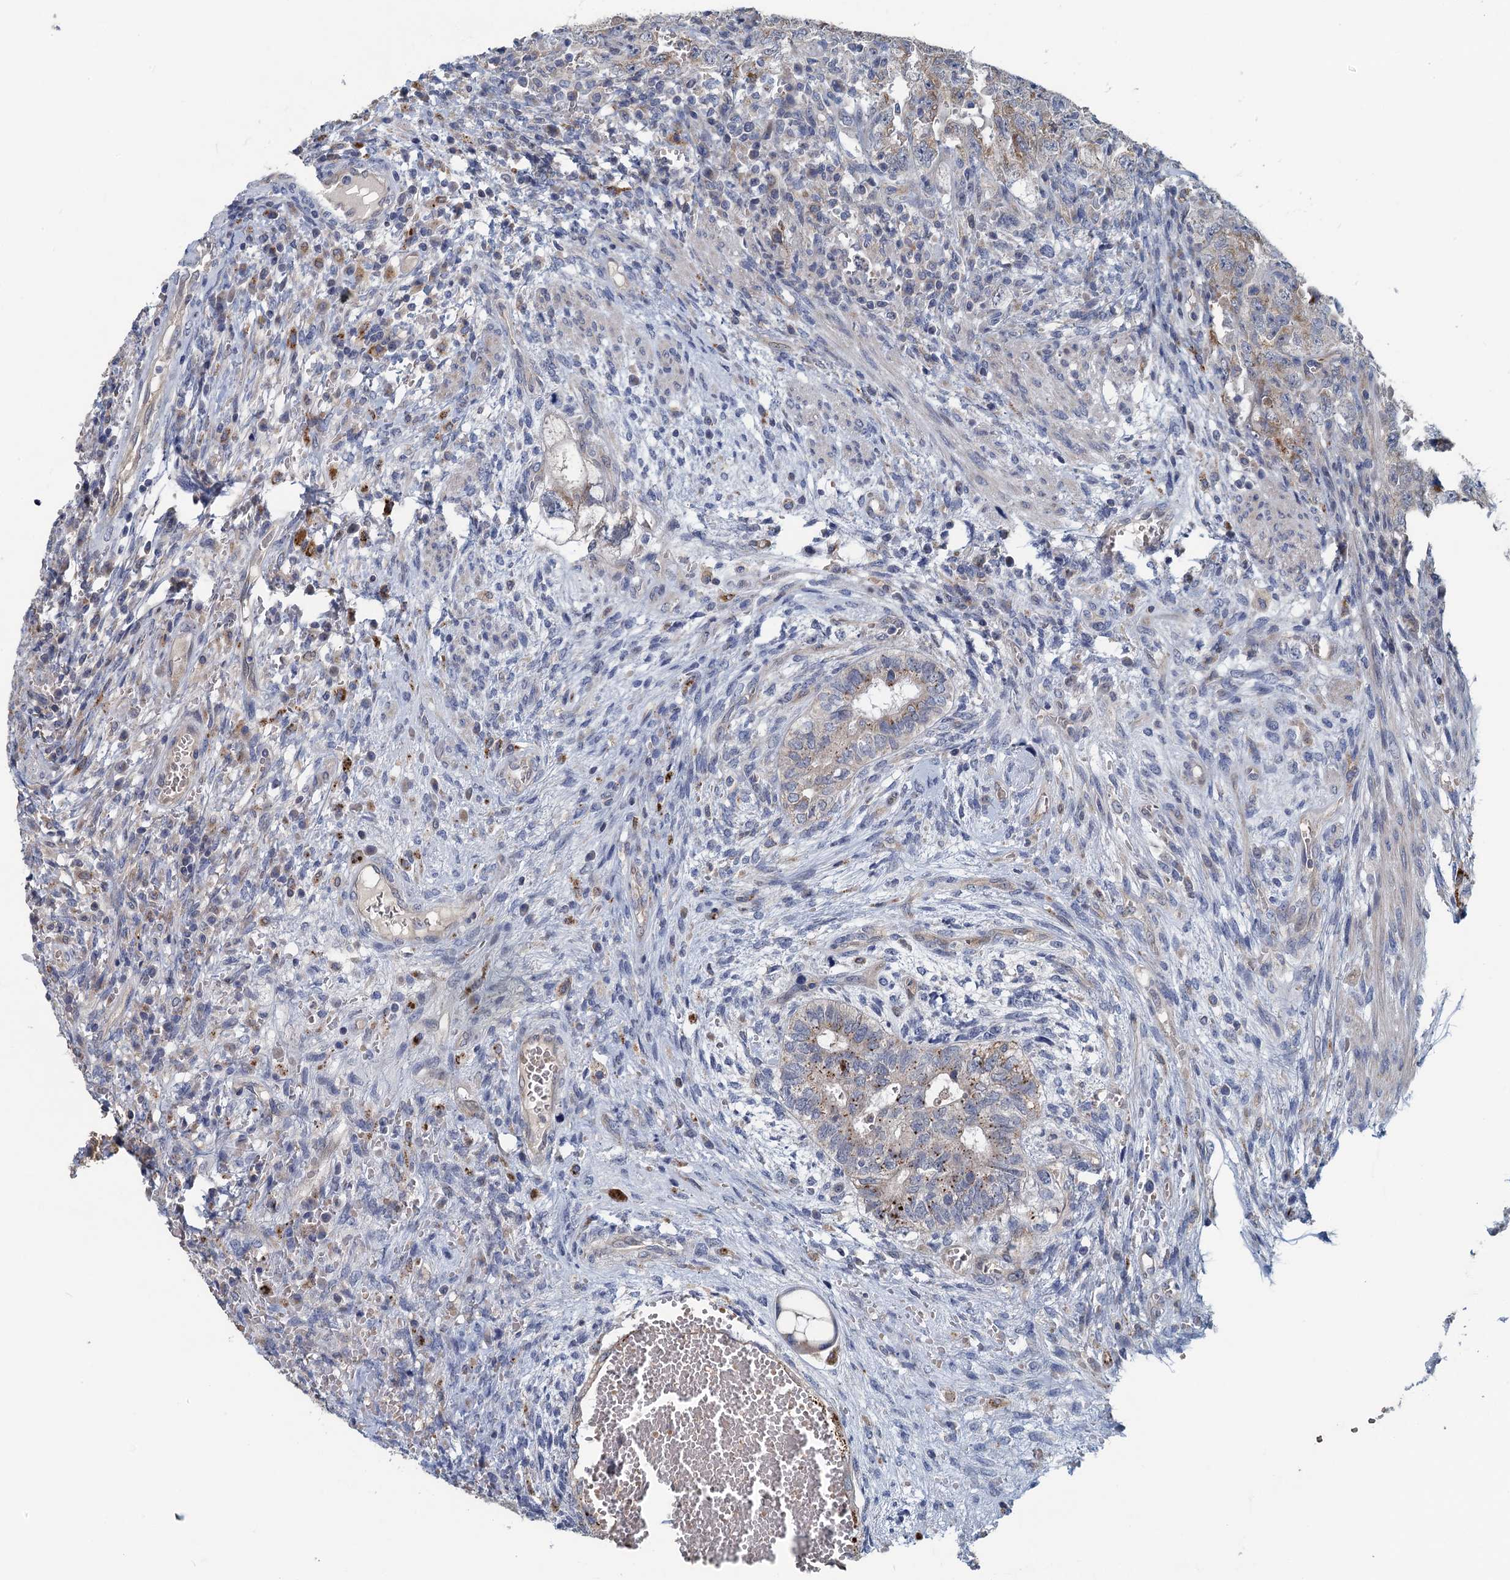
{"staining": {"intensity": "weak", "quantity": ">75%", "location": "cytoplasmic/membranous"}, "tissue": "testis cancer", "cell_type": "Tumor cells", "image_type": "cancer", "snomed": [{"axis": "morphology", "description": "Carcinoma, Embryonal, NOS"}, {"axis": "topography", "description": "Testis"}], "caption": "Protein expression analysis of human testis embryonal carcinoma reveals weak cytoplasmic/membranous staining in approximately >75% of tumor cells.", "gene": "KBTBD8", "patient": {"sex": "male", "age": 26}}